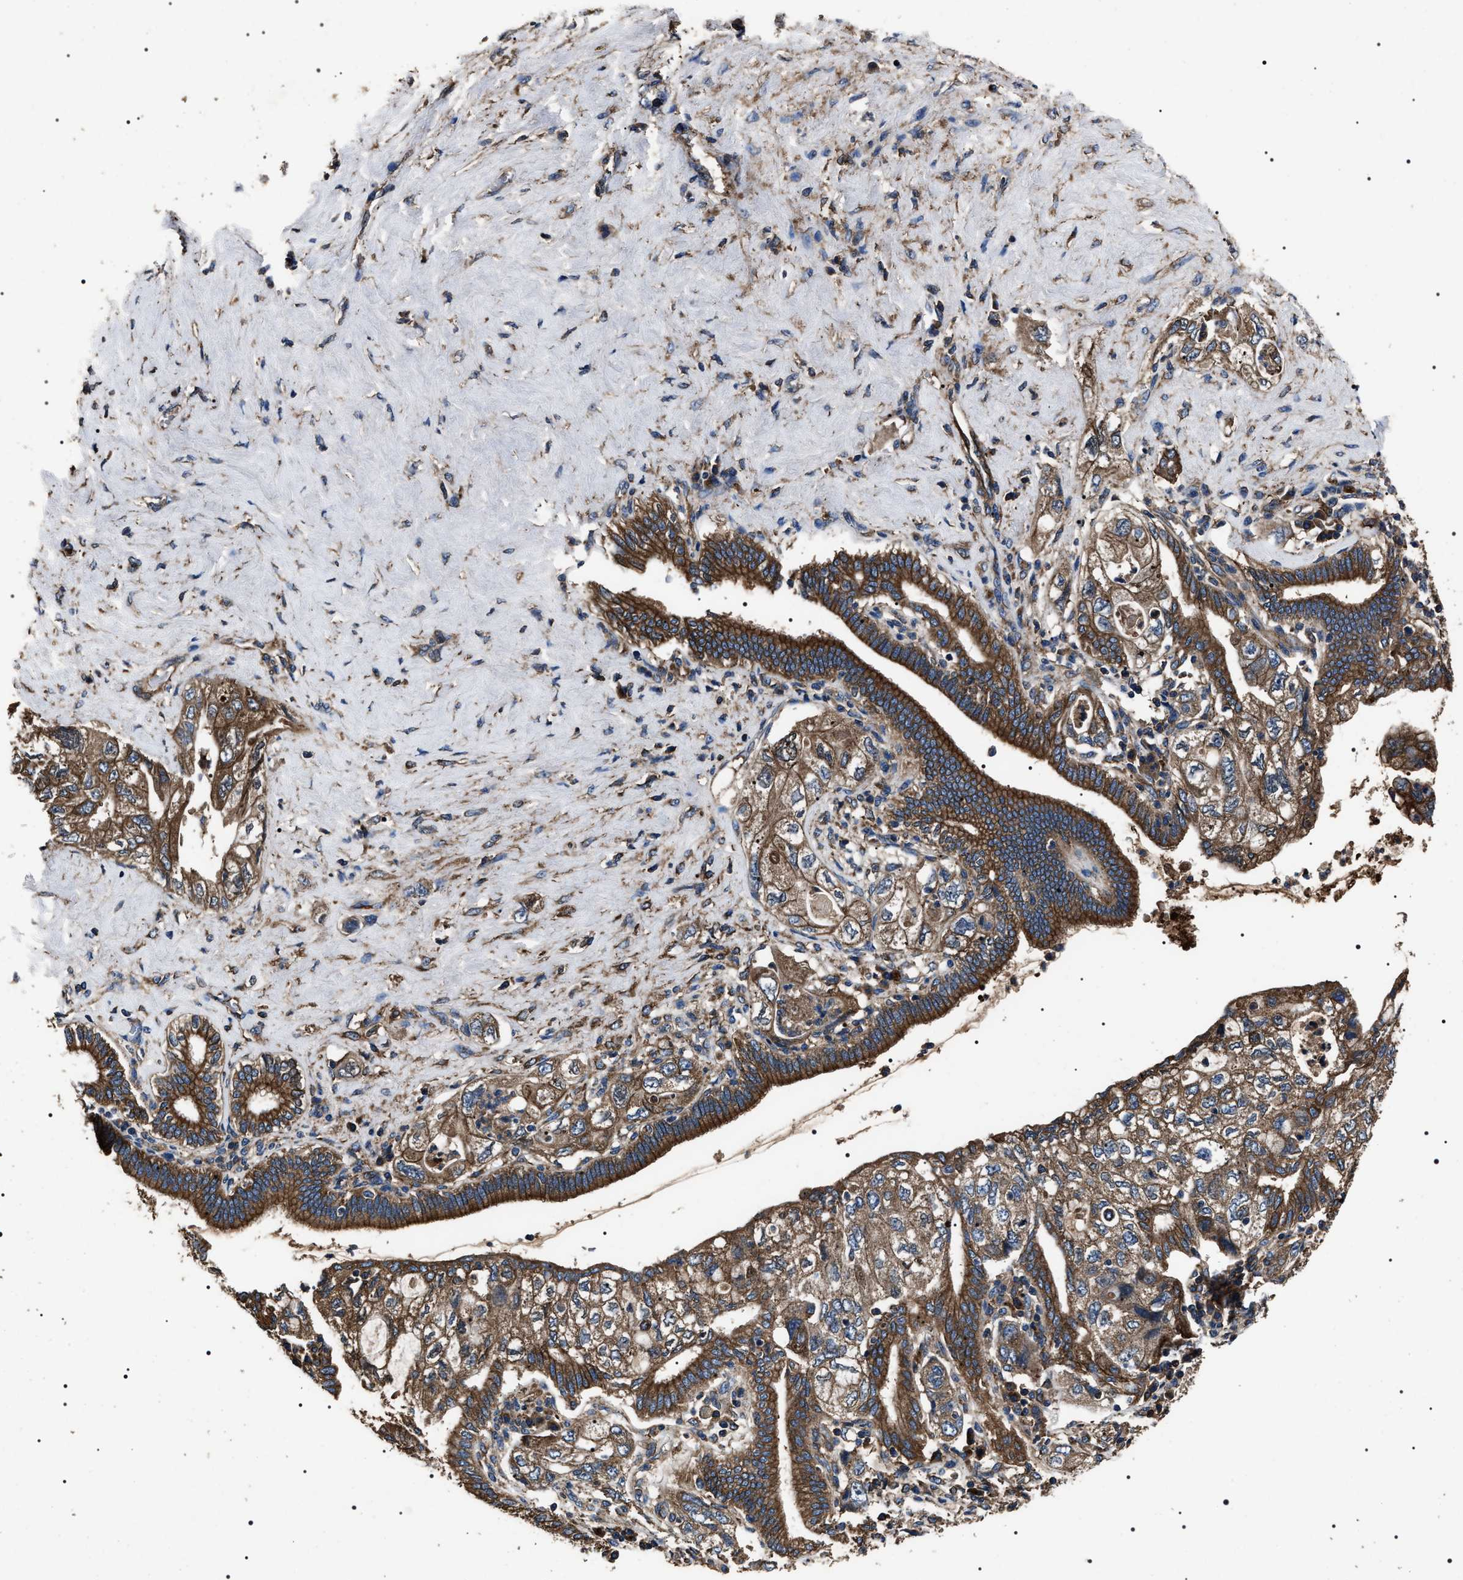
{"staining": {"intensity": "strong", "quantity": ">75%", "location": "cytoplasmic/membranous"}, "tissue": "pancreatic cancer", "cell_type": "Tumor cells", "image_type": "cancer", "snomed": [{"axis": "morphology", "description": "Adenocarcinoma, NOS"}, {"axis": "topography", "description": "Pancreas"}], "caption": "Protein expression by immunohistochemistry reveals strong cytoplasmic/membranous positivity in about >75% of tumor cells in pancreatic cancer.", "gene": "HSCB", "patient": {"sex": "female", "age": 73}}